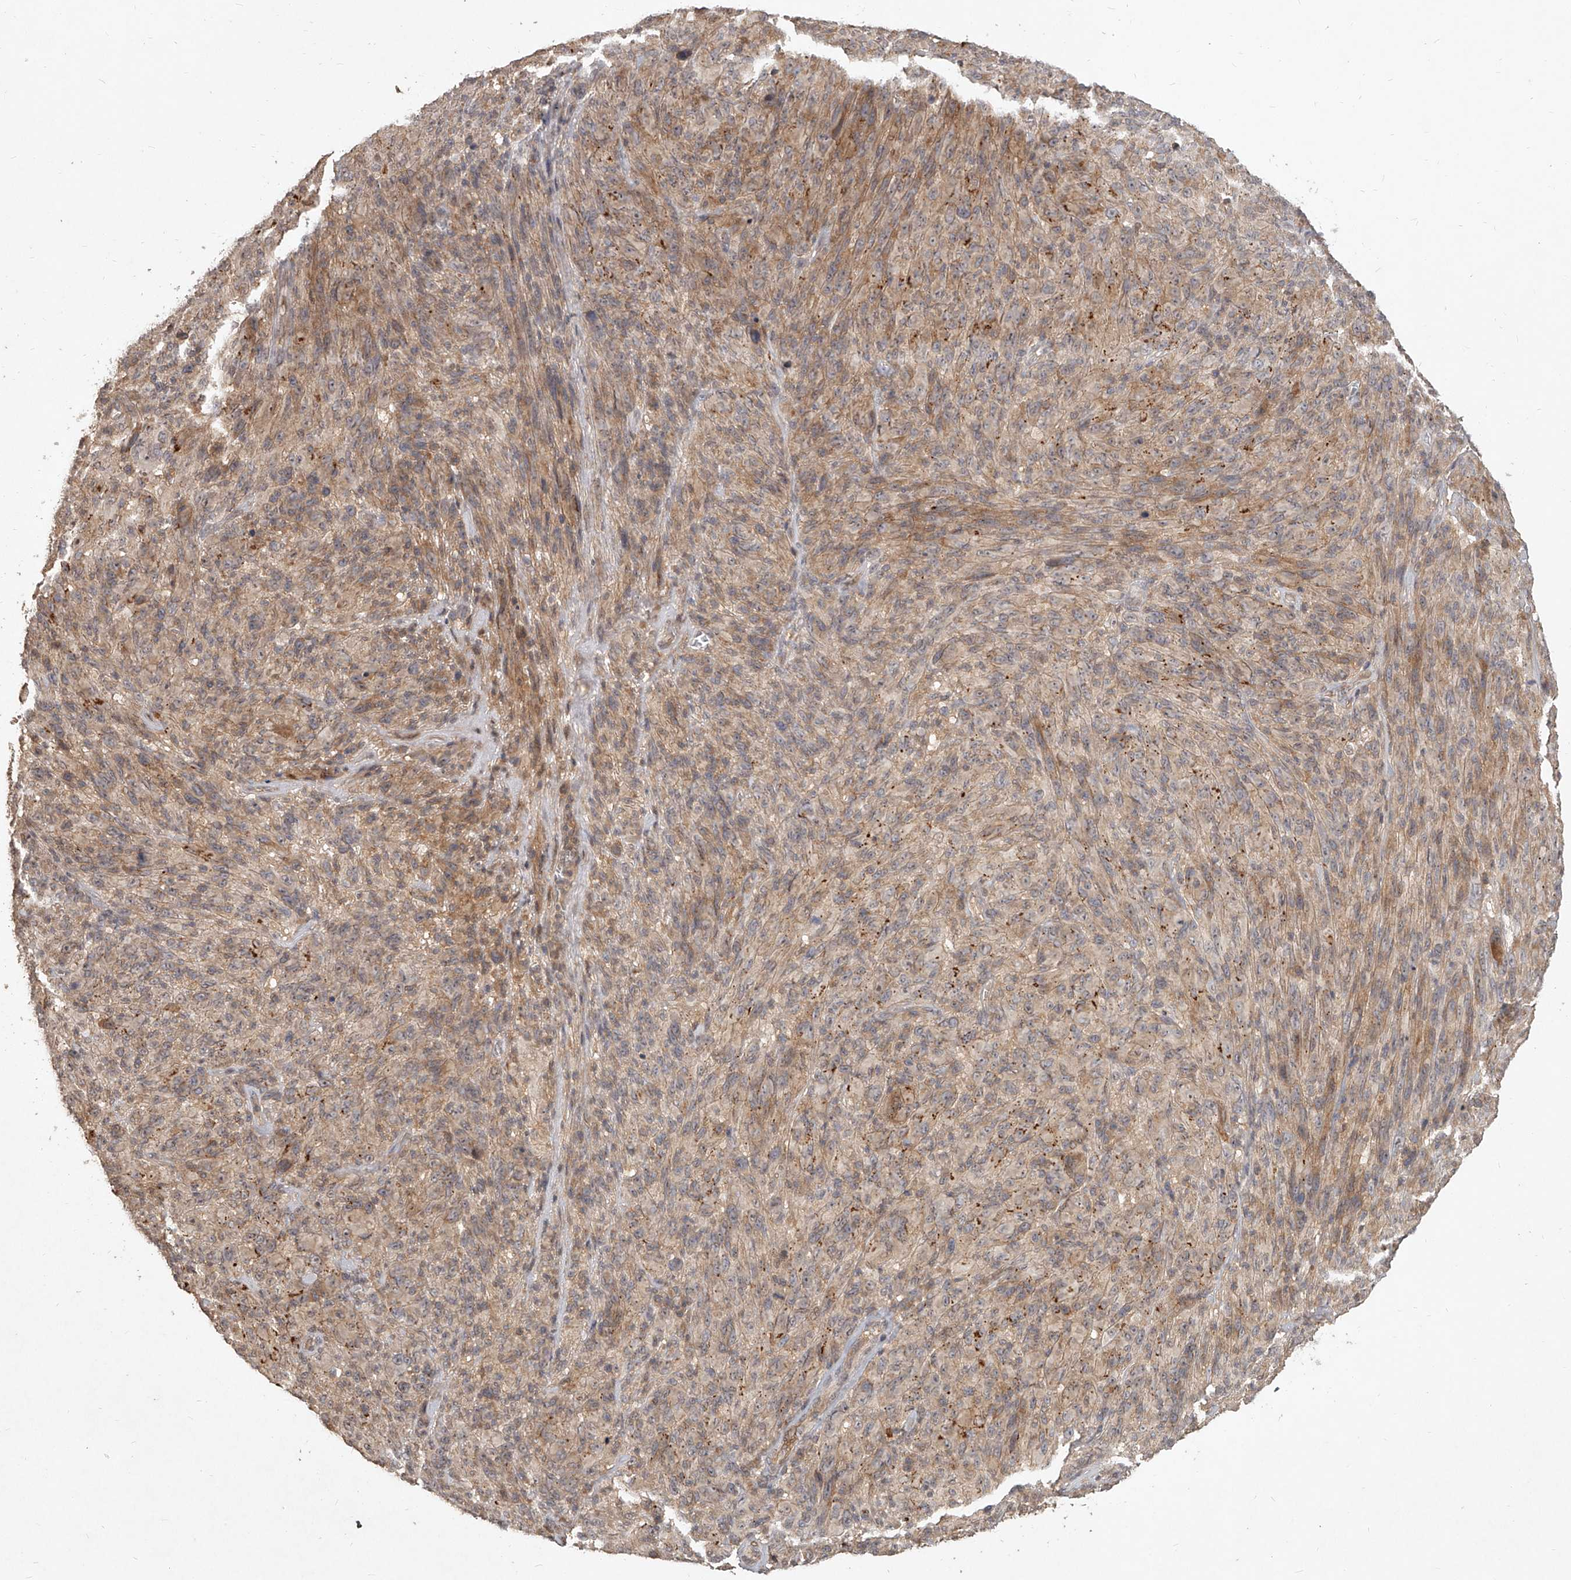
{"staining": {"intensity": "weak", "quantity": "25%-75%", "location": "cytoplasmic/membranous"}, "tissue": "melanoma", "cell_type": "Tumor cells", "image_type": "cancer", "snomed": [{"axis": "morphology", "description": "Malignant melanoma, NOS"}, {"axis": "topography", "description": "Skin of head"}], "caption": "Malignant melanoma tissue reveals weak cytoplasmic/membranous positivity in about 25%-75% of tumor cells", "gene": "SLC37A1", "patient": {"sex": "male", "age": 96}}